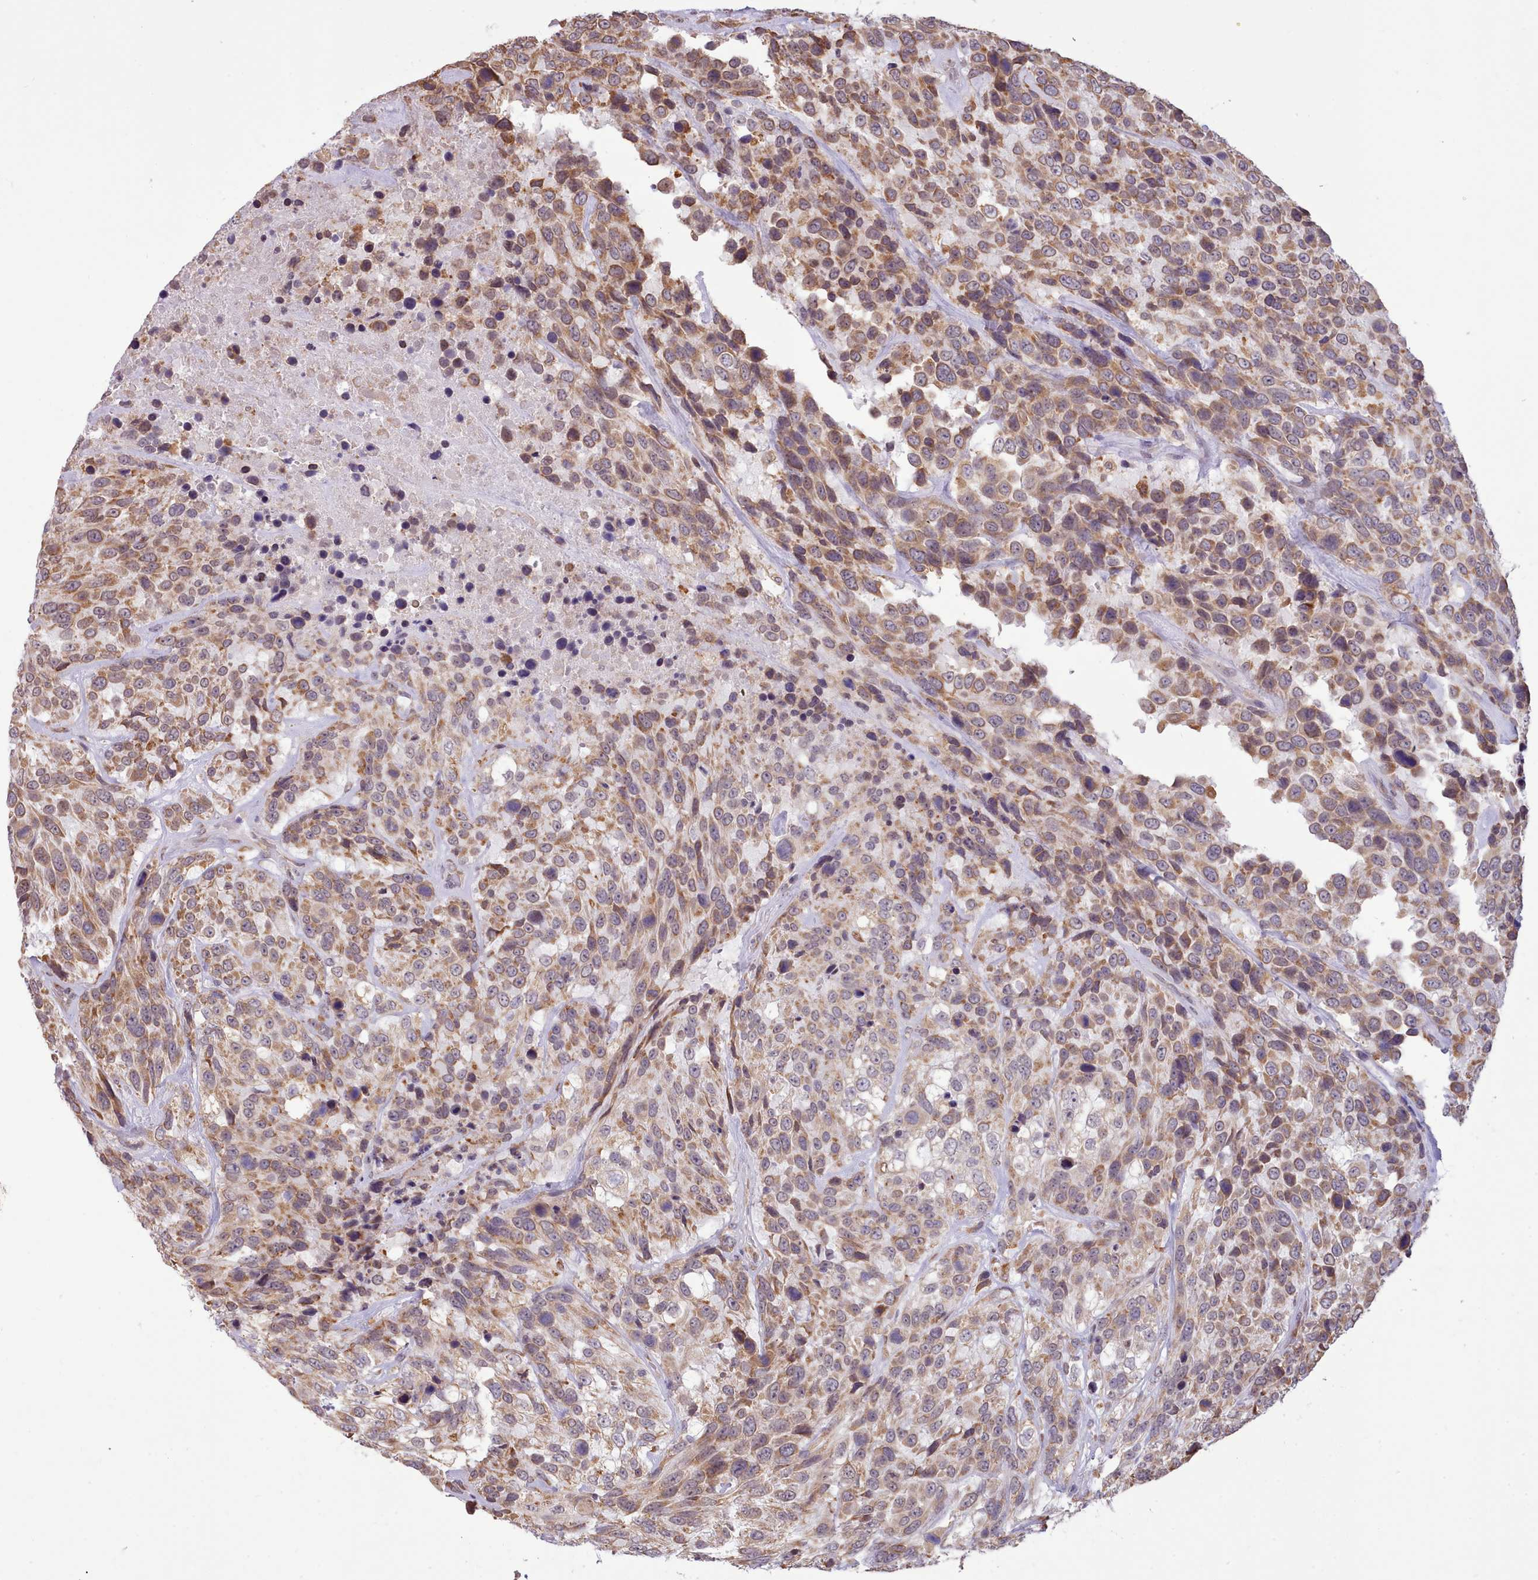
{"staining": {"intensity": "moderate", "quantity": ">75%", "location": "cytoplasmic/membranous,nuclear"}, "tissue": "urothelial cancer", "cell_type": "Tumor cells", "image_type": "cancer", "snomed": [{"axis": "morphology", "description": "Urothelial carcinoma, High grade"}, {"axis": "topography", "description": "Urinary bladder"}], "caption": "Immunohistochemistry (DAB (3,3'-diaminobenzidine)) staining of high-grade urothelial carcinoma shows moderate cytoplasmic/membranous and nuclear protein positivity in approximately >75% of tumor cells. Immunohistochemistry (ihc) stains the protein of interest in brown and the nuclei are stained blue.", "gene": "SEC61B", "patient": {"sex": "male", "age": 56}}